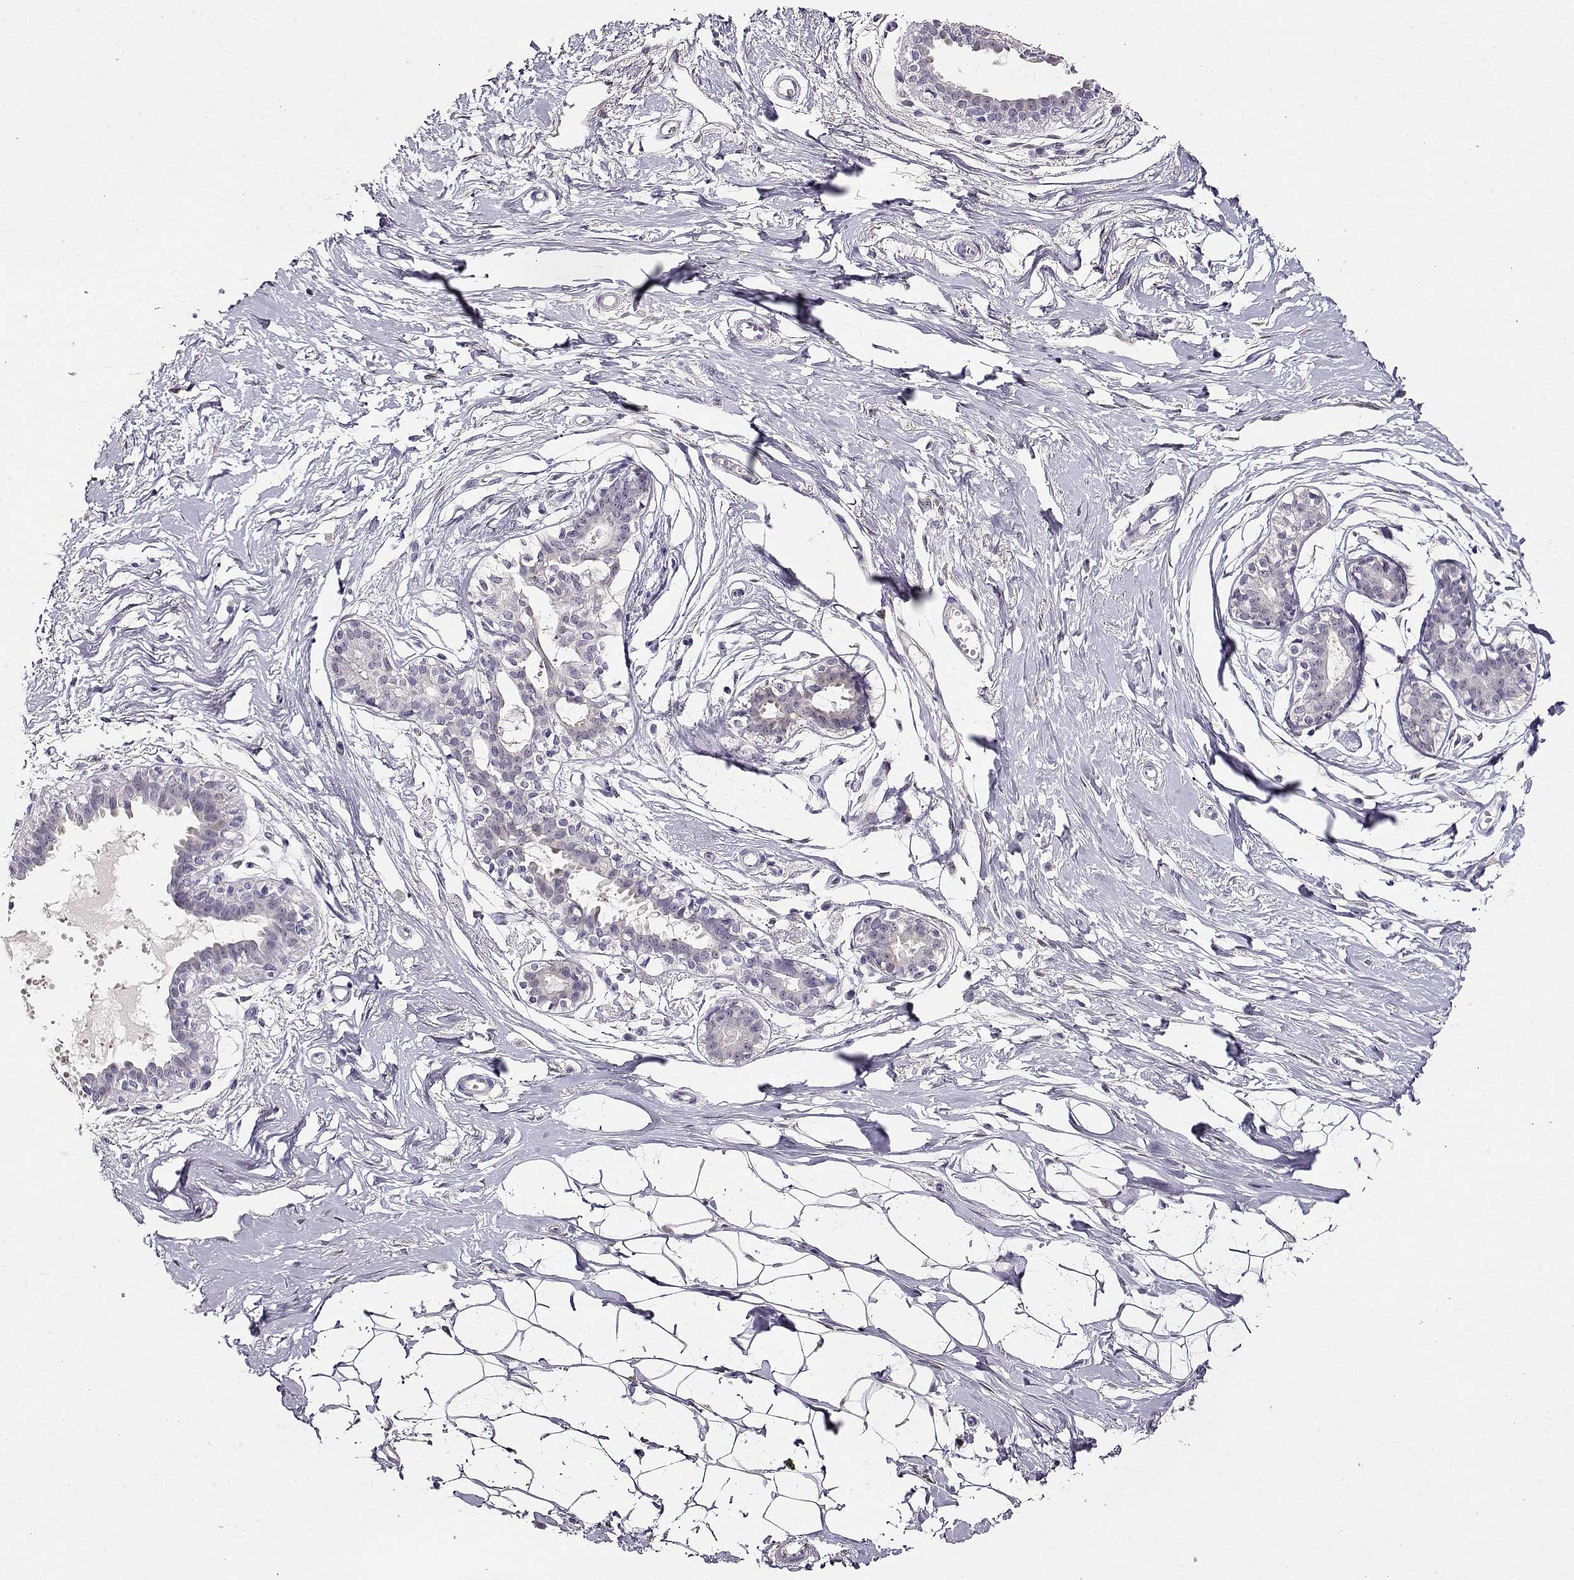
{"staining": {"intensity": "negative", "quantity": "none", "location": "none"}, "tissue": "breast", "cell_type": "Adipocytes", "image_type": "normal", "snomed": [{"axis": "morphology", "description": "Normal tissue, NOS"}, {"axis": "topography", "description": "Breast"}], "caption": "Immunohistochemistry (IHC) histopathology image of normal breast: breast stained with DAB (3,3'-diaminobenzidine) reveals no significant protein positivity in adipocytes. (IHC, brightfield microscopy, high magnification).", "gene": "CCR8", "patient": {"sex": "female", "age": 49}}